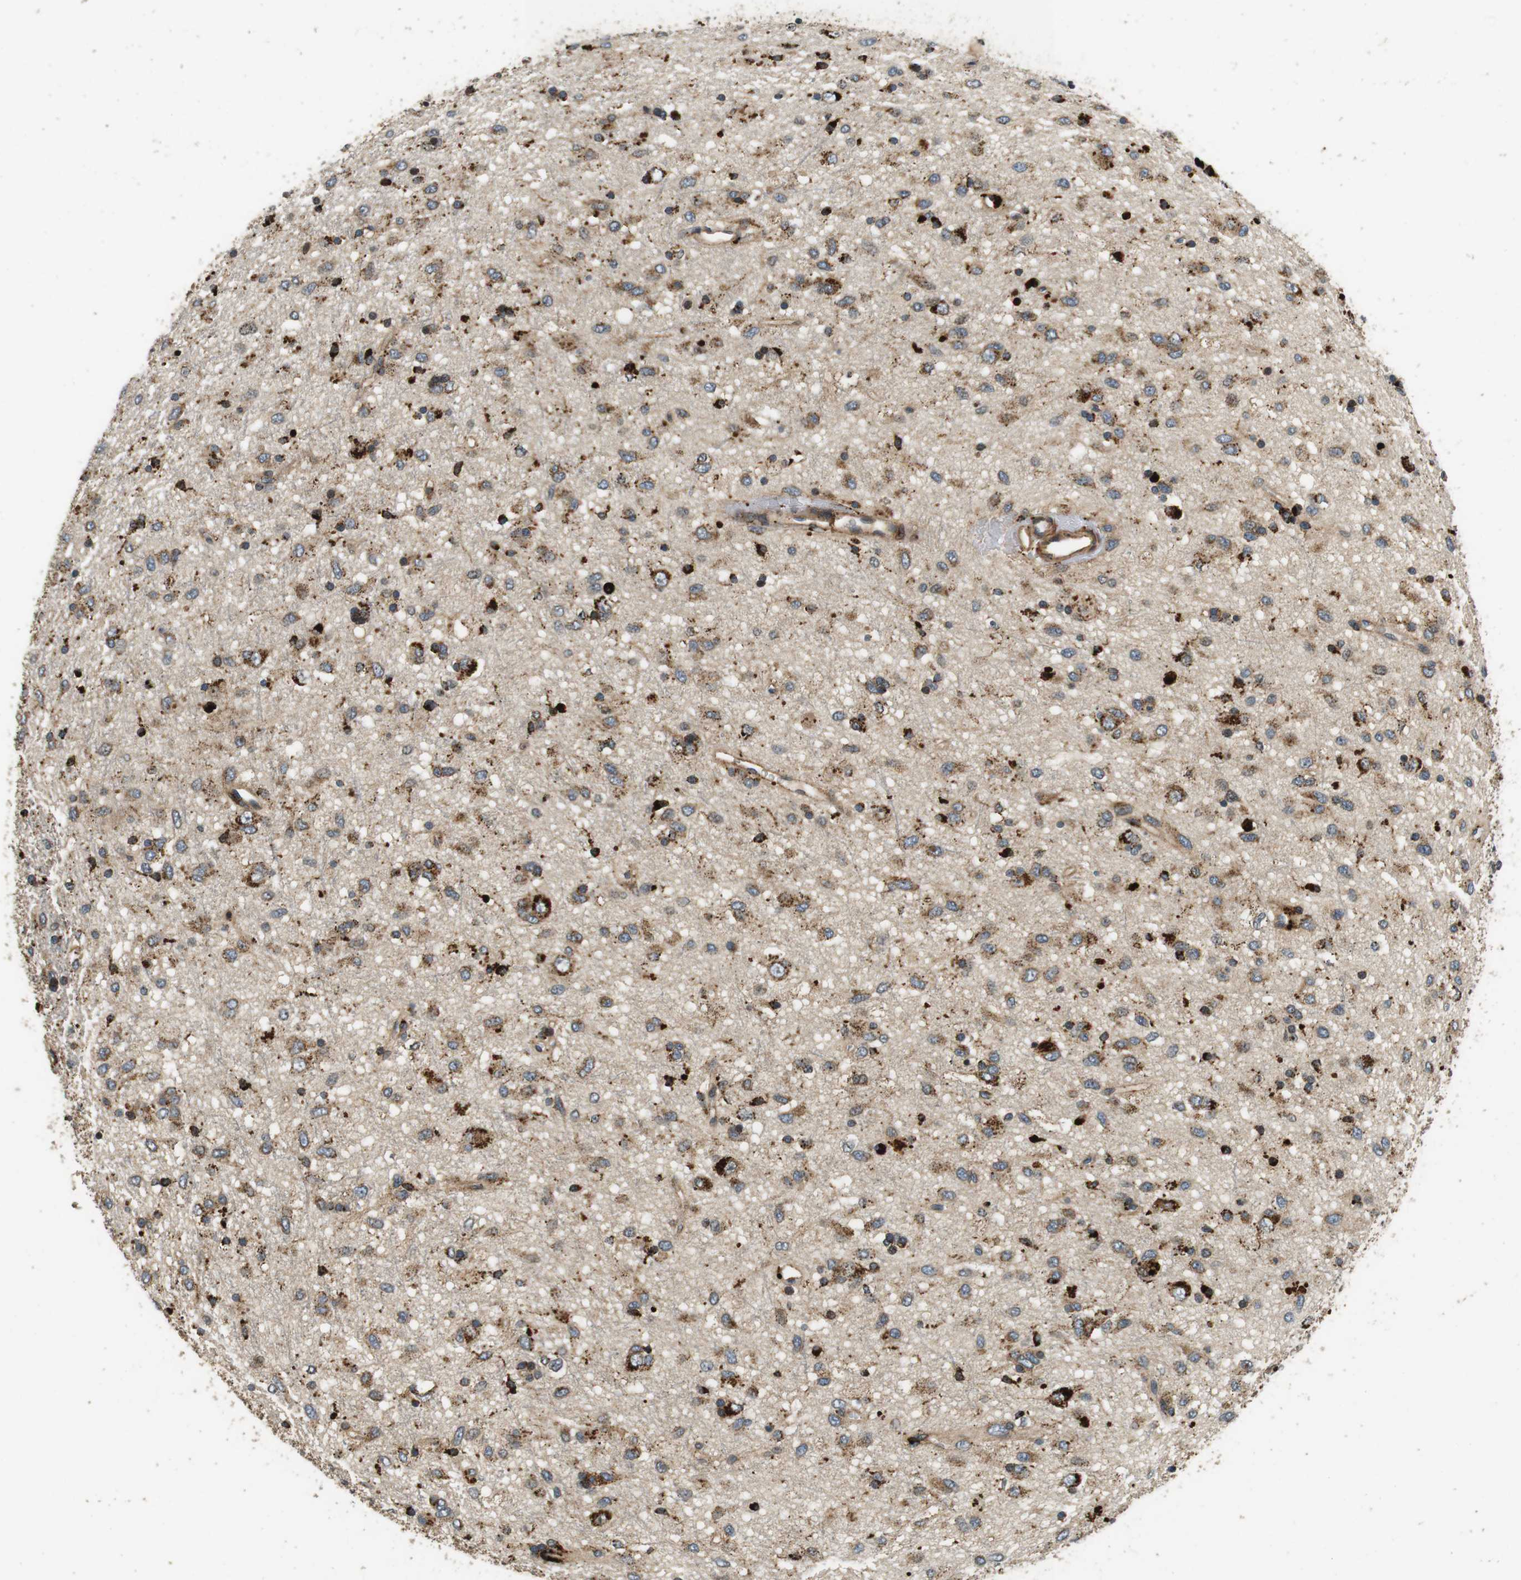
{"staining": {"intensity": "moderate", "quantity": ">75%", "location": "cytoplasmic/membranous"}, "tissue": "glioma", "cell_type": "Tumor cells", "image_type": "cancer", "snomed": [{"axis": "morphology", "description": "Glioma, malignant, Low grade"}, {"axis": "topography", "description": "Brain"}], "caption": "IHC image of malignant glioma (low-grade) stained for a protein (brown), which shows medium levels of moderate cytoplasmic/membranous positivity in approximately >75% of tumor cells.", "gene": "TXNRD1", "patient": {"sex": "male", "age": 77}}